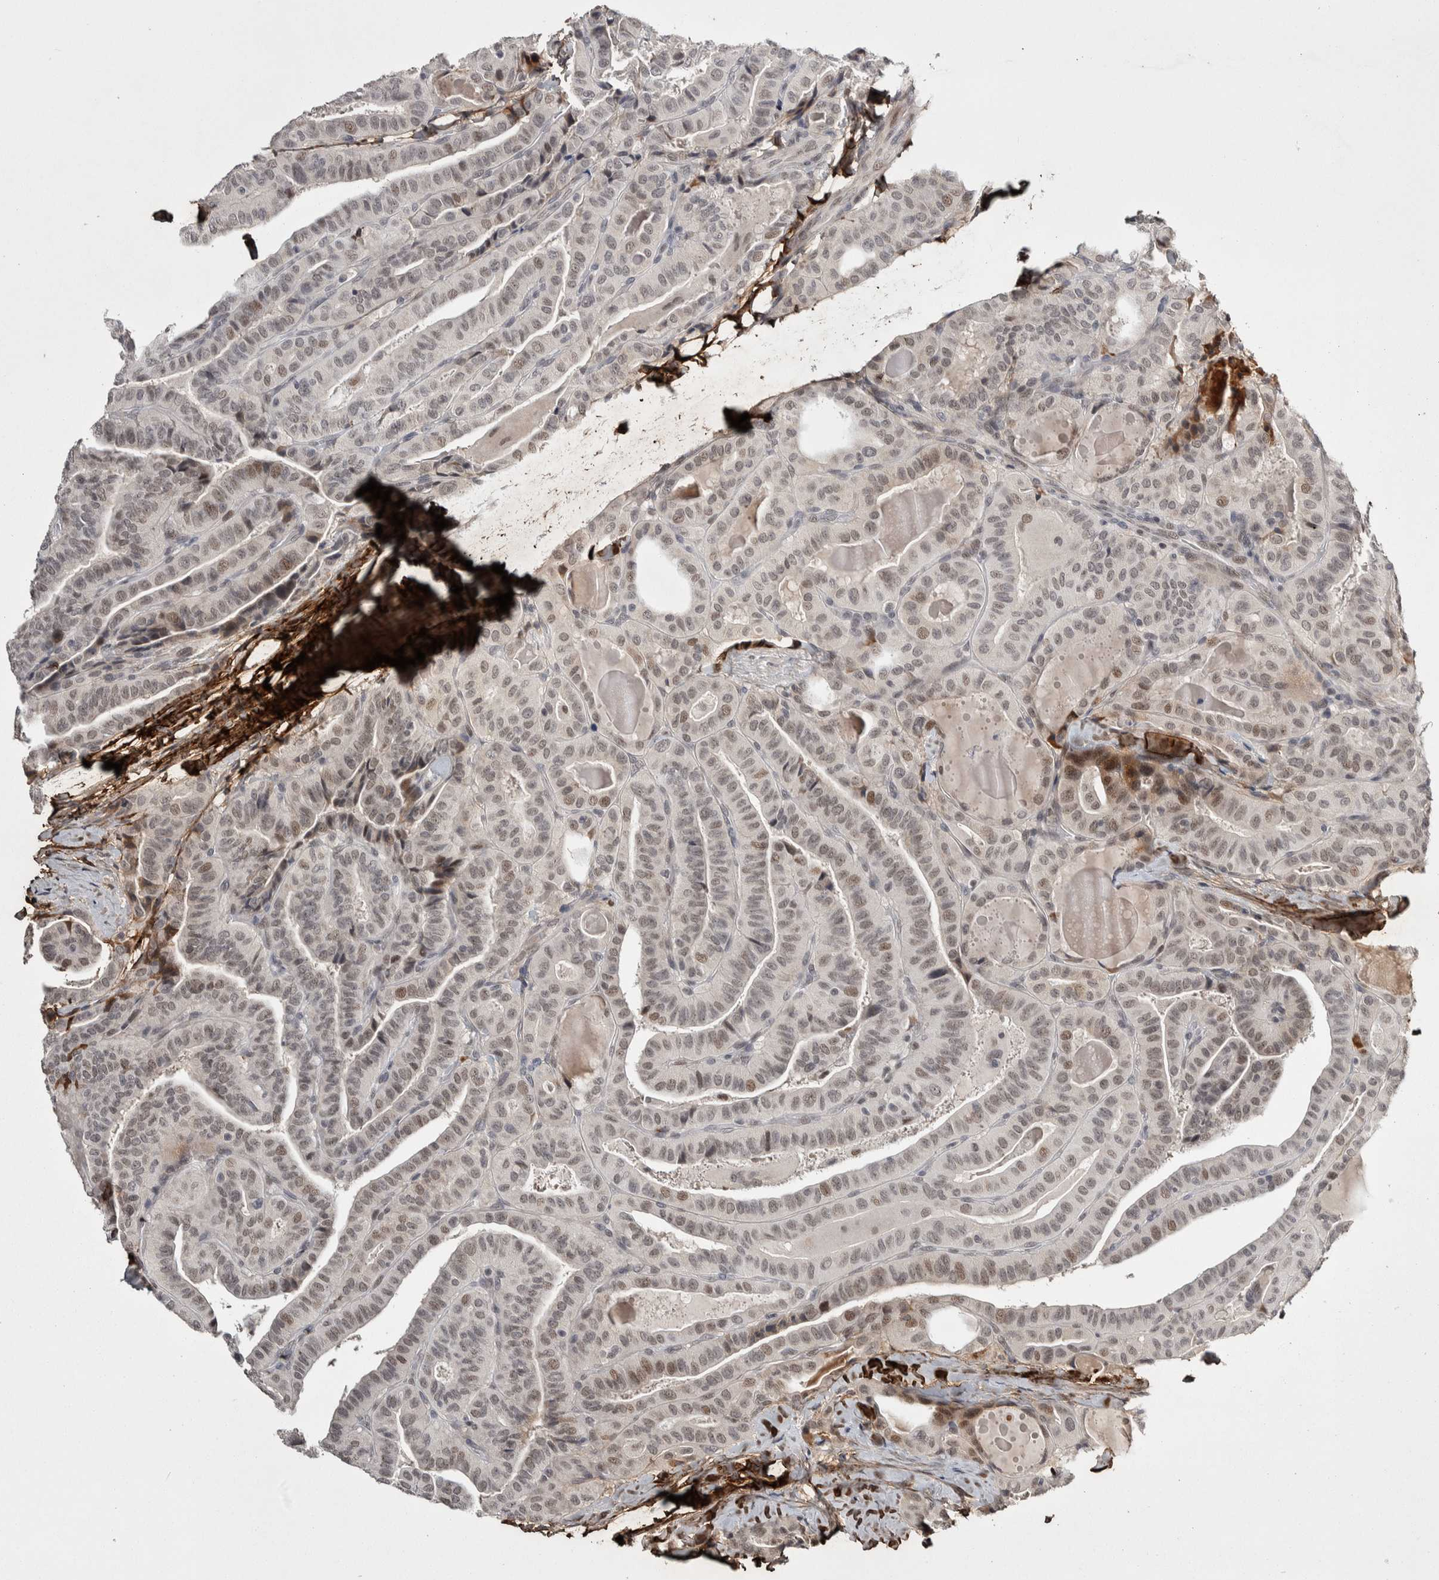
{"staining": {"intensity": "weak", "quantity": ">75%", "location": "nuclear"}, "tissue": "thyroid cancer", "cell_type": "Tumor cells", "image_type": "cancer", "snomed": [{"axis": "morphology", "description": "Papillary adenocarcinoma, NOS"}, {"axis": "topography", "description": "Thyroid gland"}], "caption": "There is low levels of weak nuclear expression in tumor cells of thyroid cancer (papillary adenocarcinoma), as demonstrated by immunohistochemical staining (brown color).", "gene": "ASPN", "patient": {"sex": "male", "age": 77}}